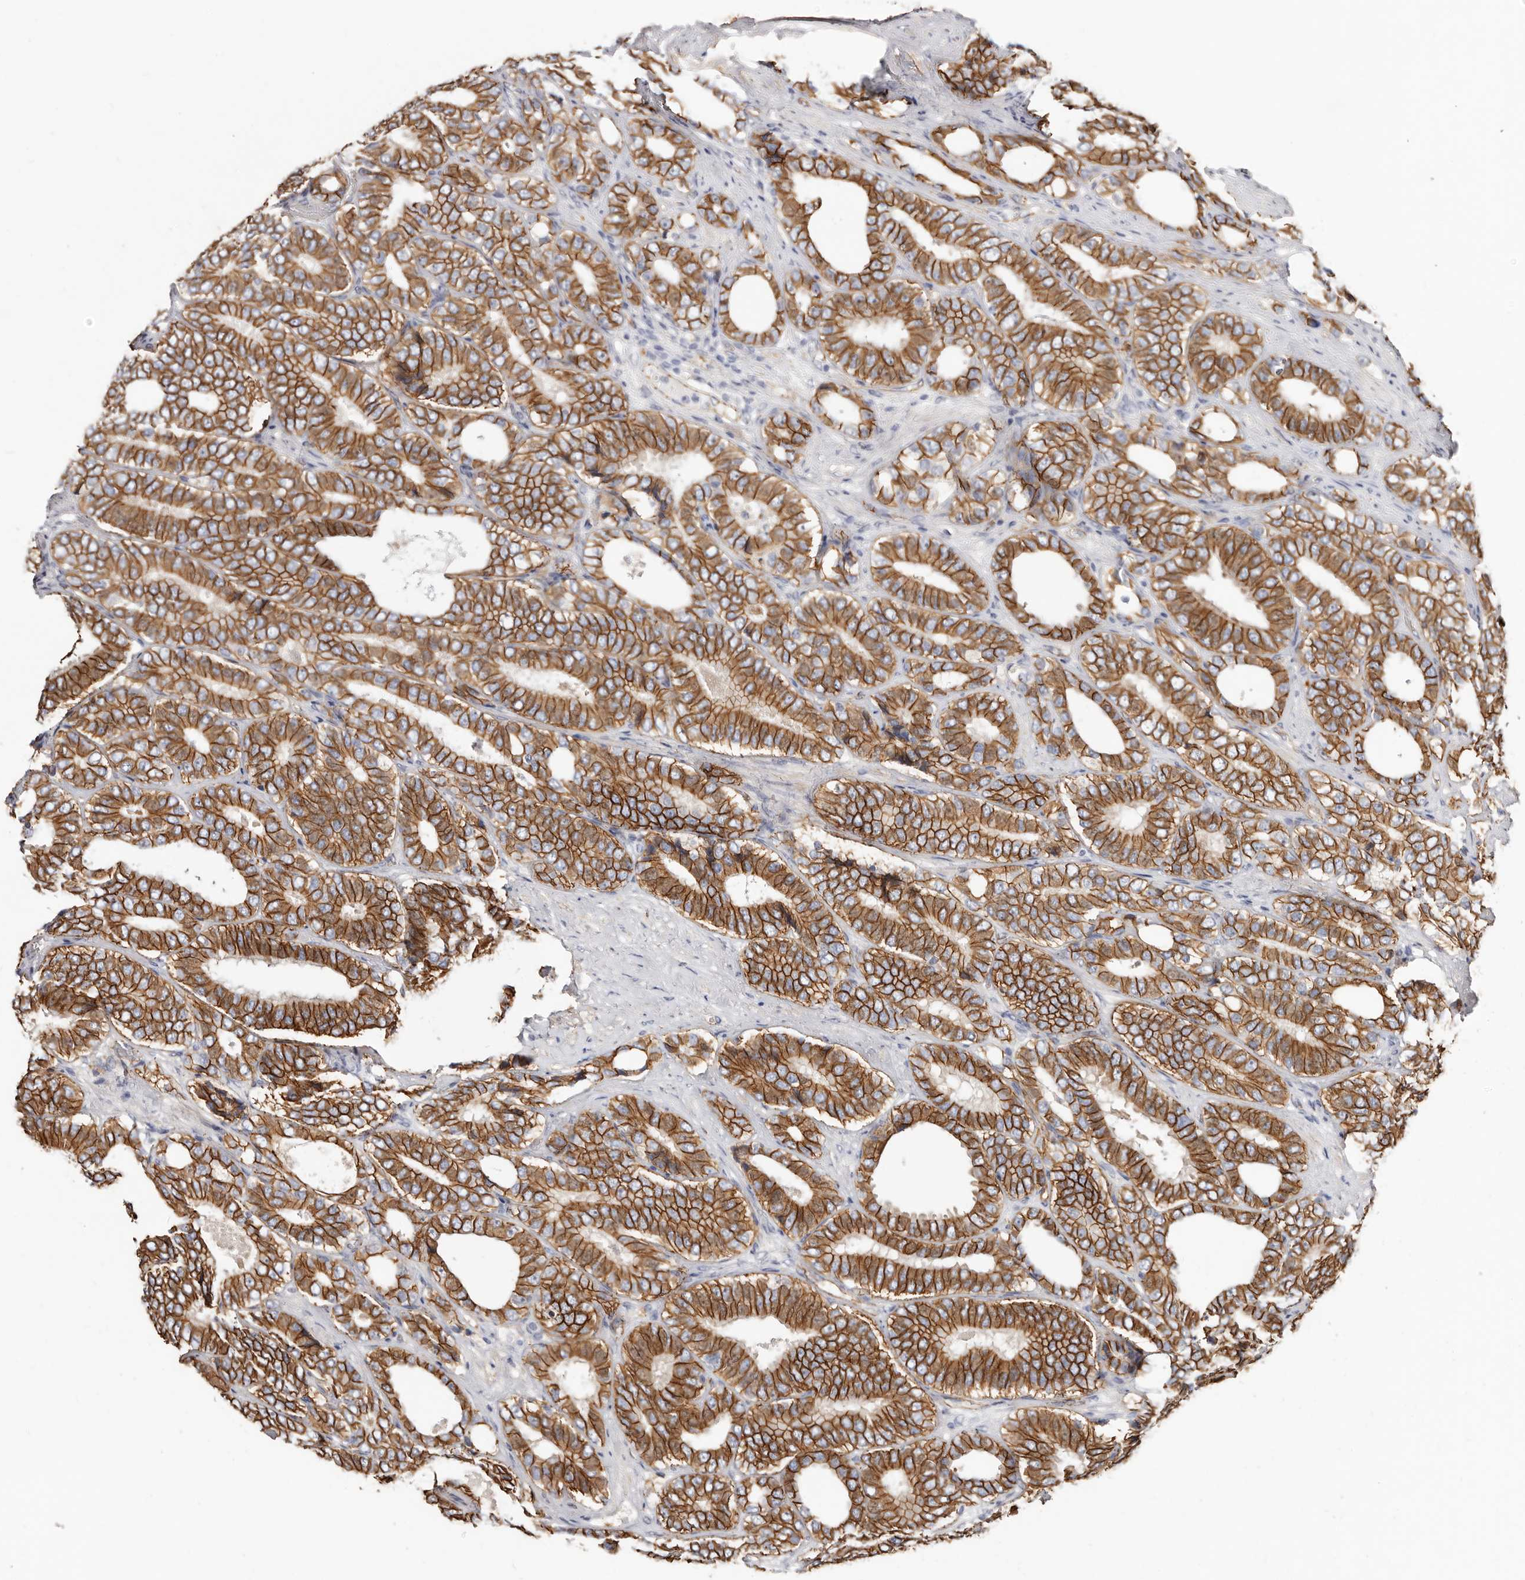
{"staining": {"intensity": "strong", "quantity": ">75%", "location": "cytoplasmic/membranous"}, "tissue": "prostate cancer", "cell_type": "Tumor cells", "image_type": "cancer", "snomed": [{"axis": "morphology", "description": "Adenocarcinoma, High grade"}, {"axis": "topography", "description": "Prostate"}], "caption": "This micrograph displays IHC staining of prostate cancer (high-grade adenocarcinoma), with high strong cytoplasmic/membranous positivity in approximately >75% of tumor cells.", "gene": "CTNNB1", "patient": {"sex": "male", "age": 56}}